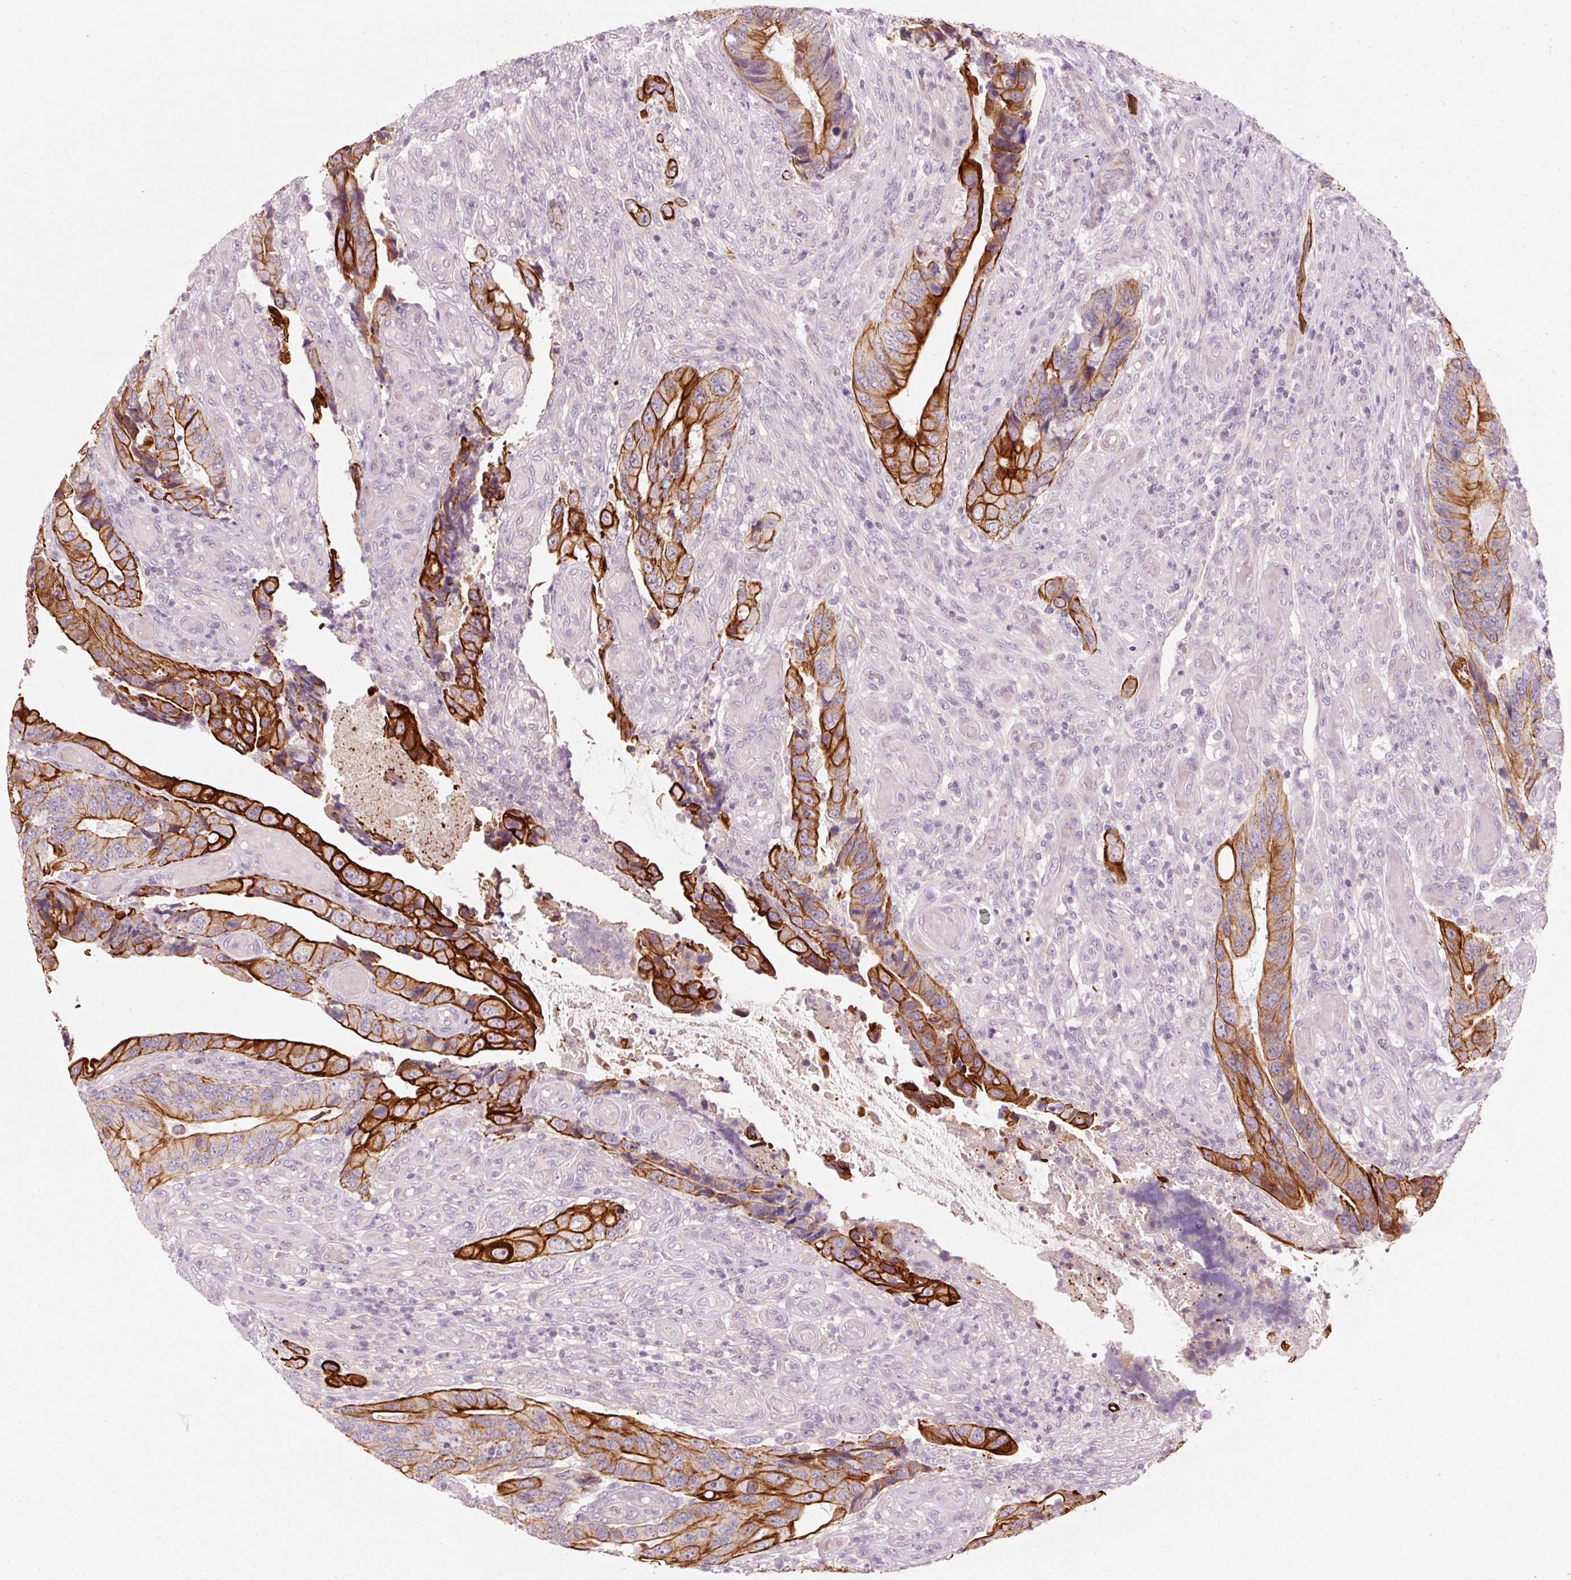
{"staining": {"intensity": "strong", "quantity": "25%-75%", "location": "cytoplasmic/membranous"}, "tissue": "colorectal cancer", "cell_type": "Tumor cells", "image_type": "cancer", "snomed": [{"axis": "morphology", "description": "Adenocarcinoma, NOS"}, {"axis": "topography", "description": "Colon"}], "caption": "IHC histopathology image of neoplastic tissue: human adenocarcinoma (colorectal) stained using IHC shows high levels of strong protein expression localized specifically in the cytoplasmic/membranous of tumor cells, appearing as a cytoplasmic/membranous brown color.", "gene": "TRIM73", "patient": {"sex": "male", "age": 87}}